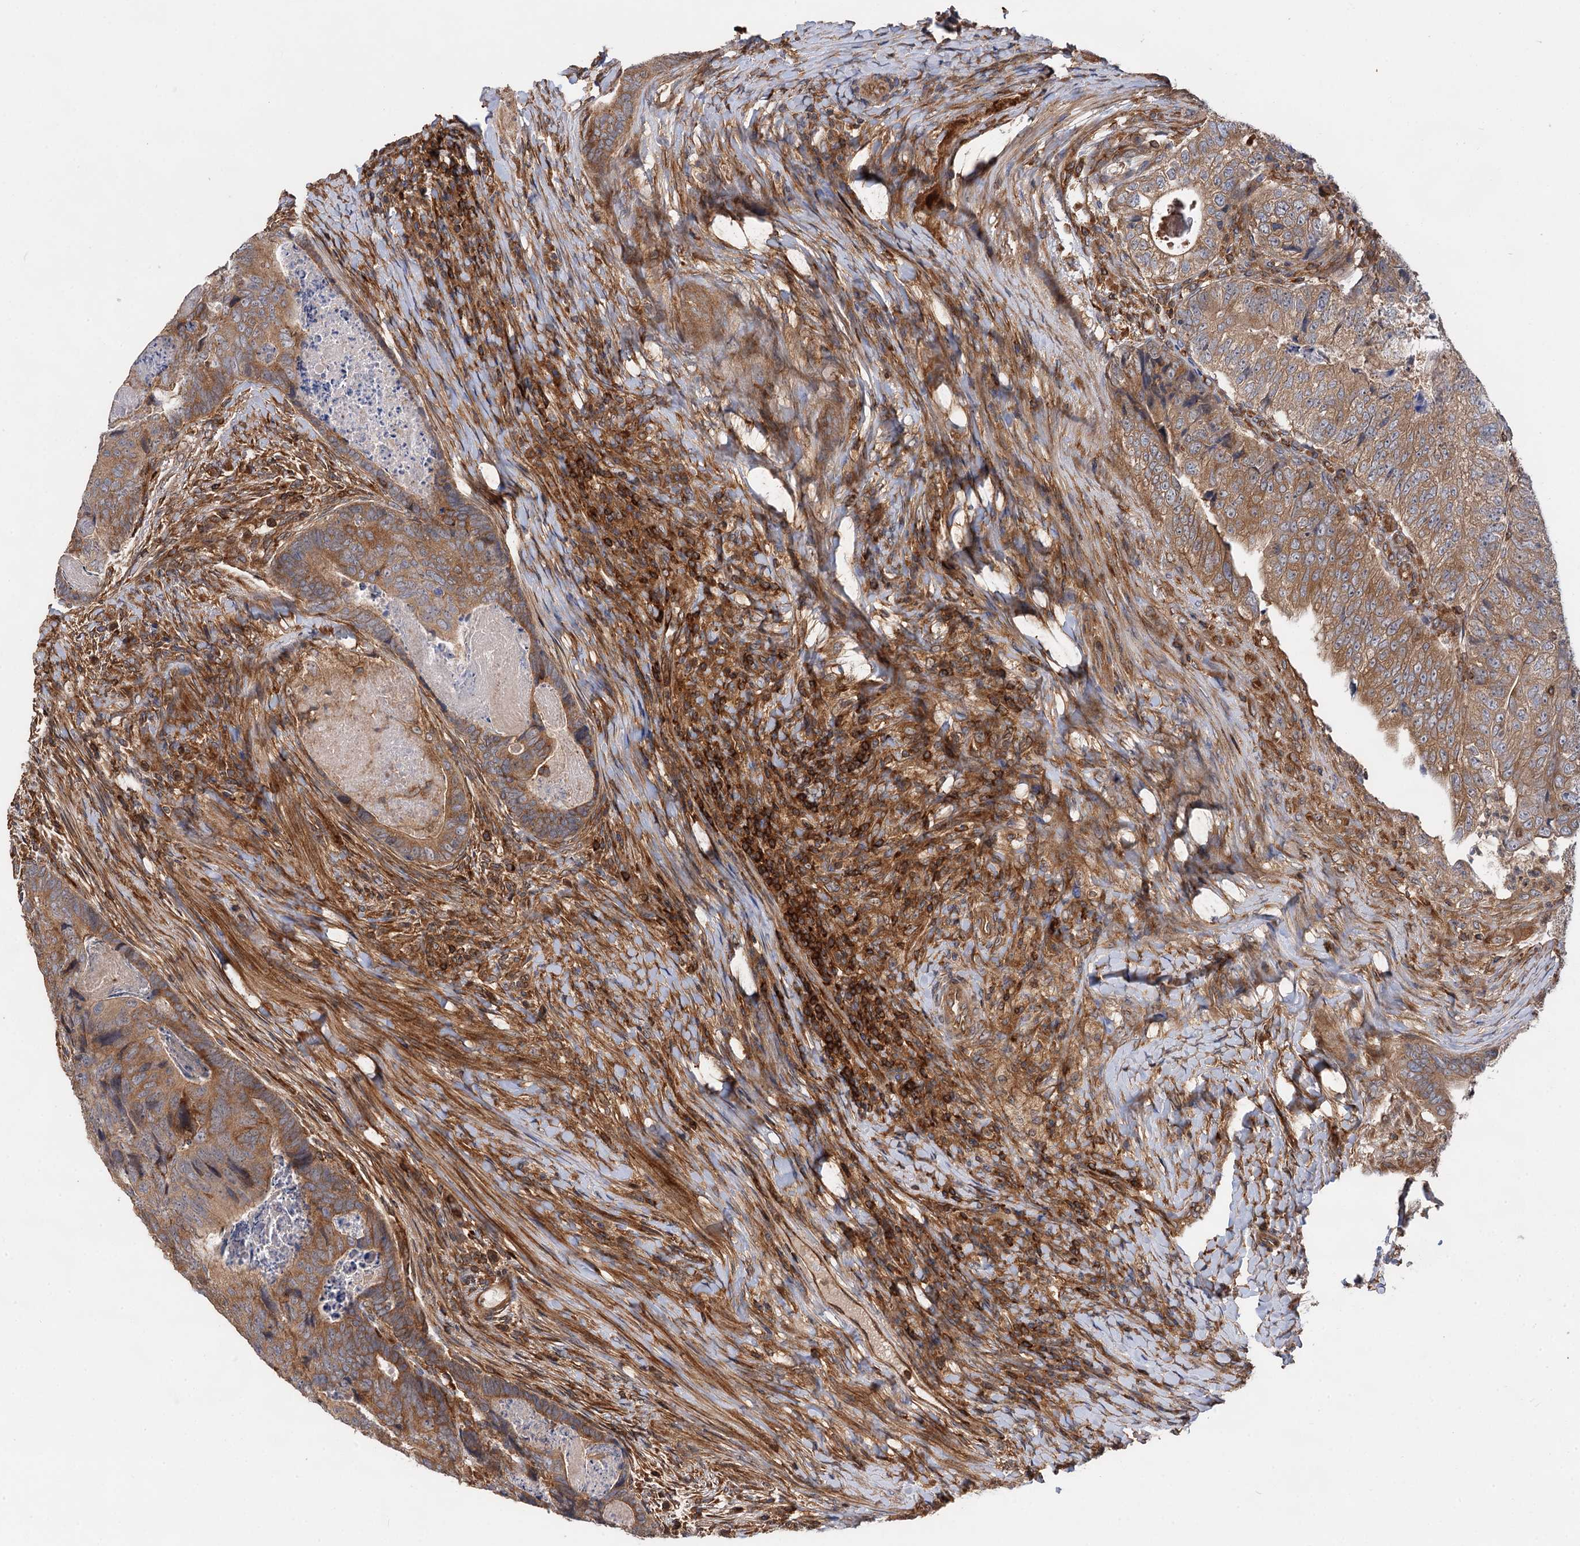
{"staining": {"intensity": "moderate", "quantity": ">75%", "location": "cytoplasmic/membranous"}, "tissue": "colorectal cancer", "cell_type": "Tumor cells", "image_type": "cancer", "snomed": [{"axis": "morphology", "description": "Adenocarcinoma, NOS"}, {"axis": "topography", "description": "Colon"}], "caption": "A brown stain shows moderate cytoplasmic/membranous expression of a protein in adenocarcinoma (colorectal) tumor cells.", "gene": "PACS1", "patient": {"sex": "female", "age": 67}}